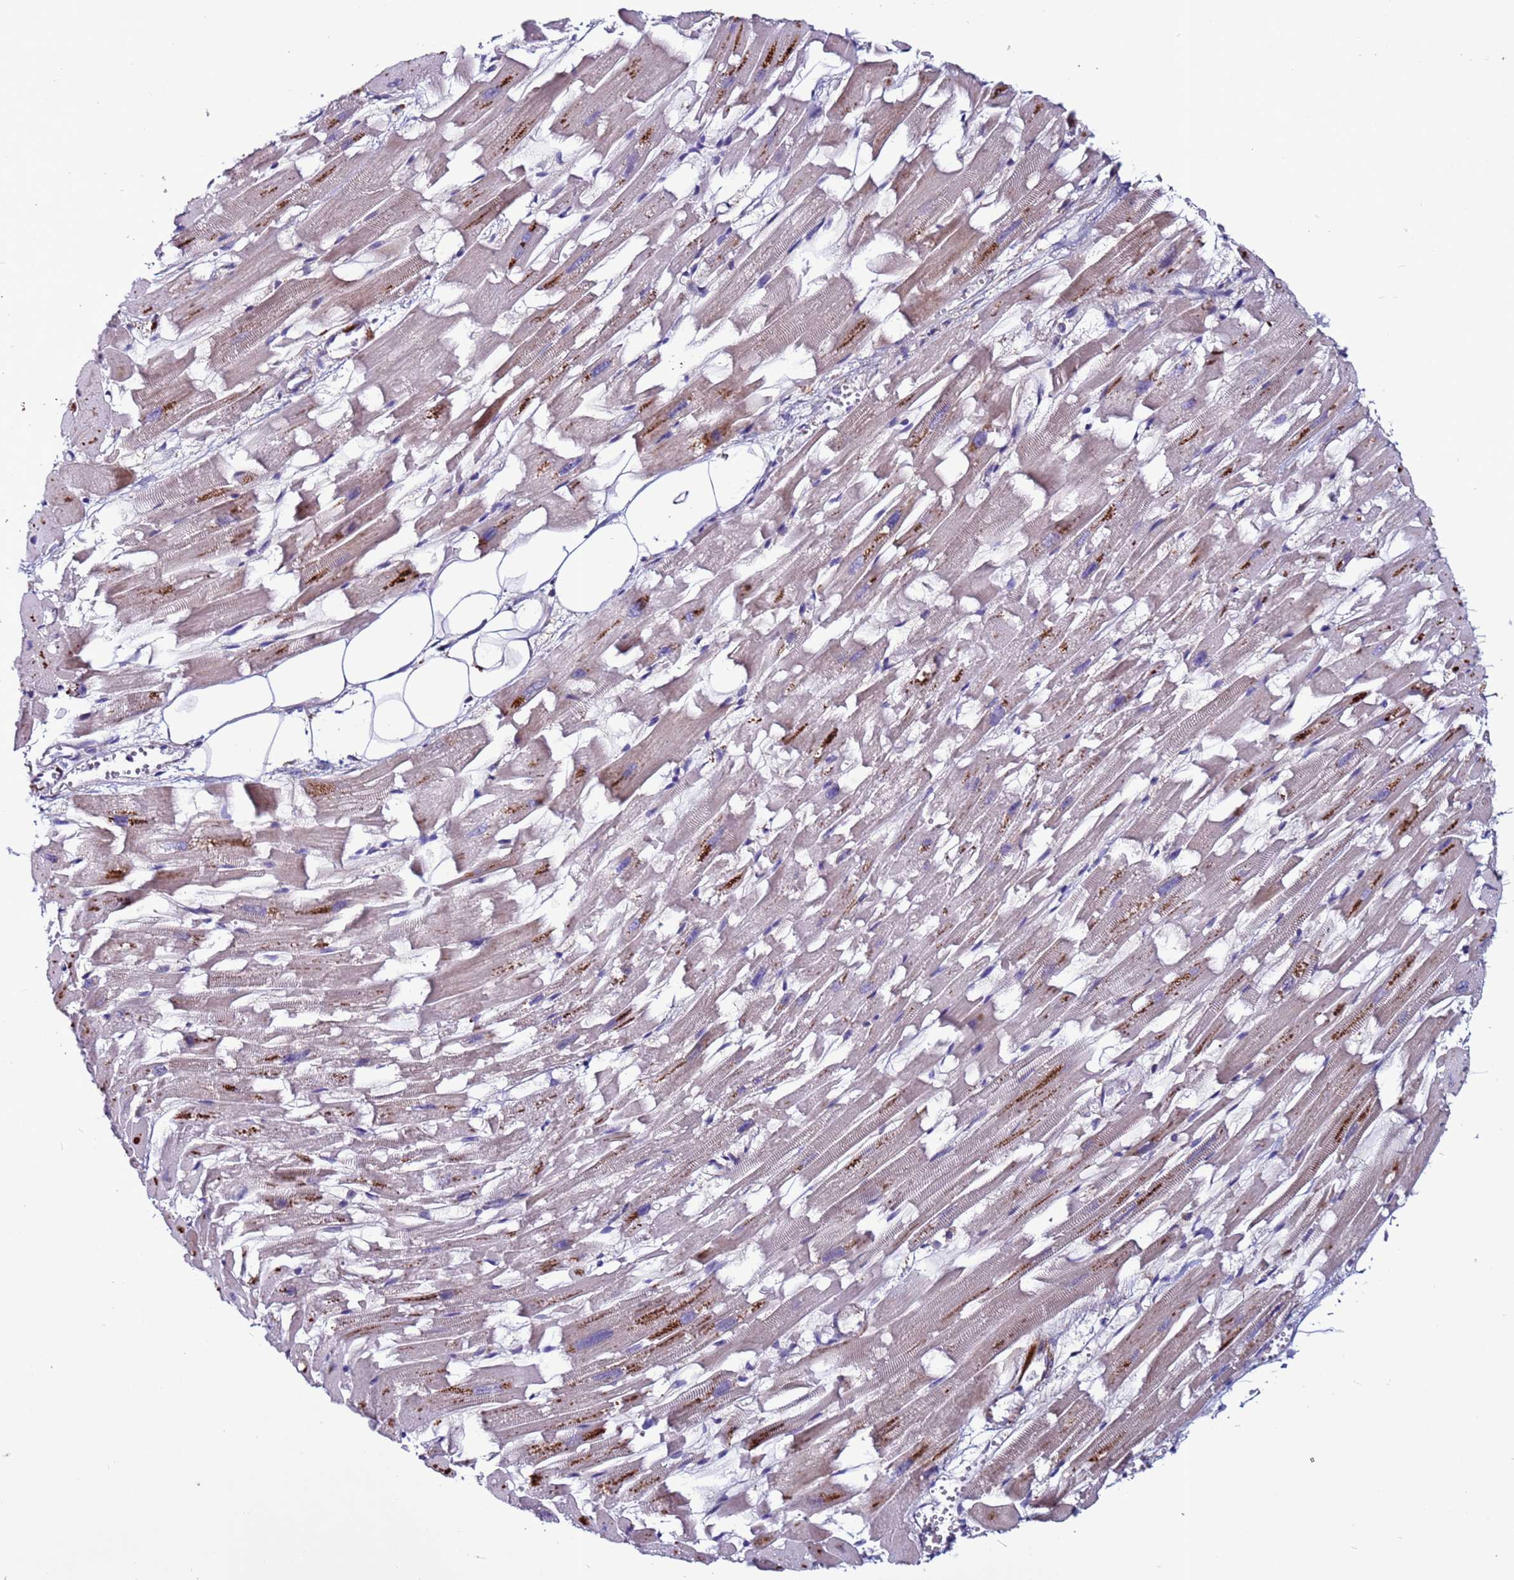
{"staining": {"intensity": "weak", "quantity": "<25%", "location": "cytoplasmic/membranous"}, "tissue": "heart muscle", "cell_type": "Cardiomyocytes", "image_type": "normal", "snomed": [{"axis": "morphology", "description": "Normal tissue, NOS"}, {"axis": "topography", "description": "Heart"}], "caption": "An image of human heart muscle is negative for staining in cardiomyocytes. (DAB (3,3'-diaminobenzidine) immunohistochemistry, high magnification).", "gene": "C8G", "patient": {"sex": "female", "age": 64}}